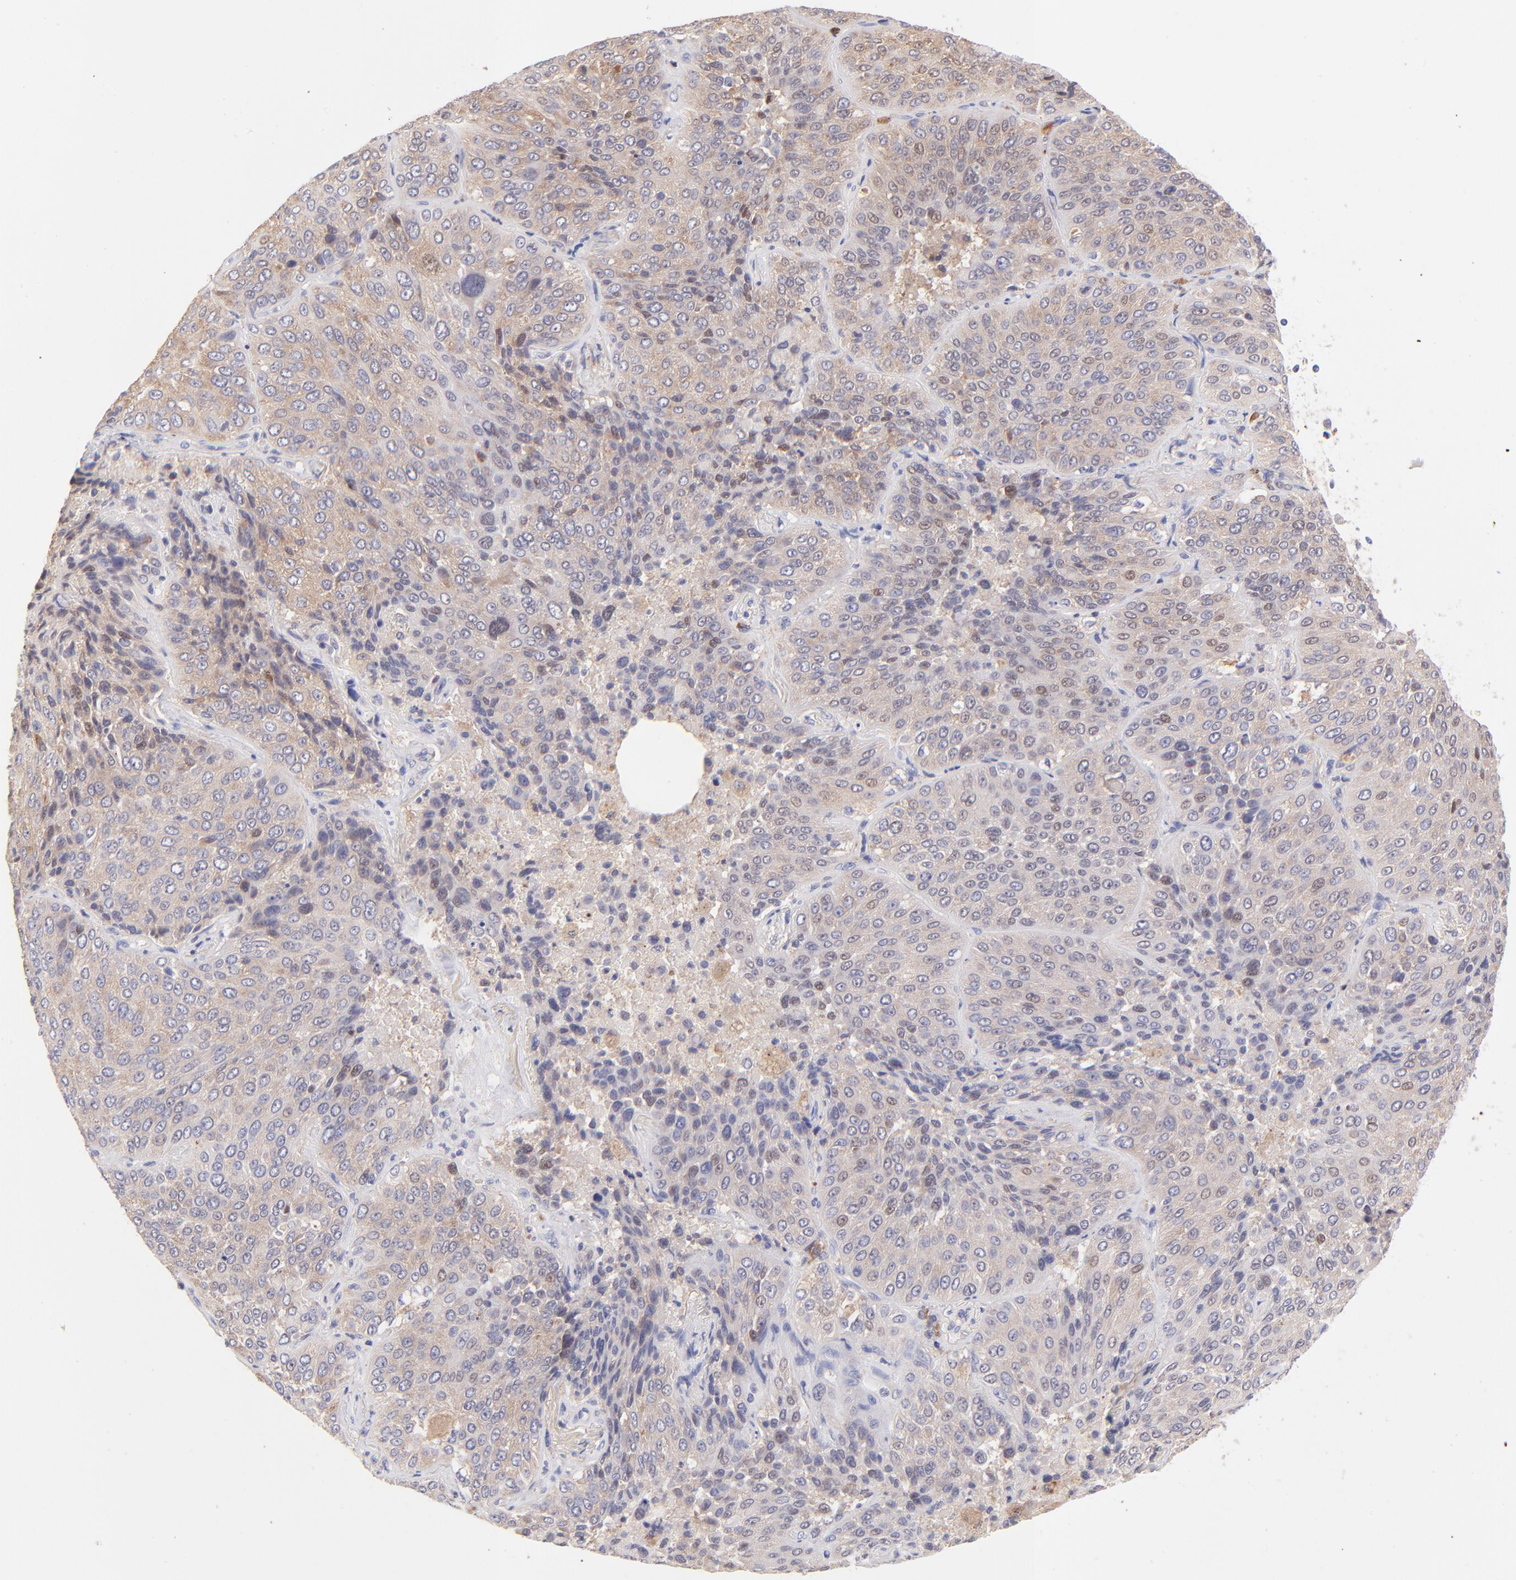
{"staining": {"intensity": "weak", "quantity": ">75%", "location": "cytoplasmic/membranous"}, "tissue": "lung cancer", "cell_type": "Tumor cells", "image_type": "cancer", "snomed": [{"axis": "morphology", "description": "Squamous cell carcinoma, NOS"}, {"axis": "topography", "description": "Lung"}], "caption": "Brown immunohistochemical staining in lung squamous cell carcinoma demonstrates weak cytoplasmic/membranous positivity in approximately >75% of tumor cells. Using DAB (3,3'-diaminobenzidine) (brown) and hematoxylin (blue) stains, captured at high magnification using brightfield microscopy.", "gene": "RPL11", "patient": {"sex": "male", "age": 54}}